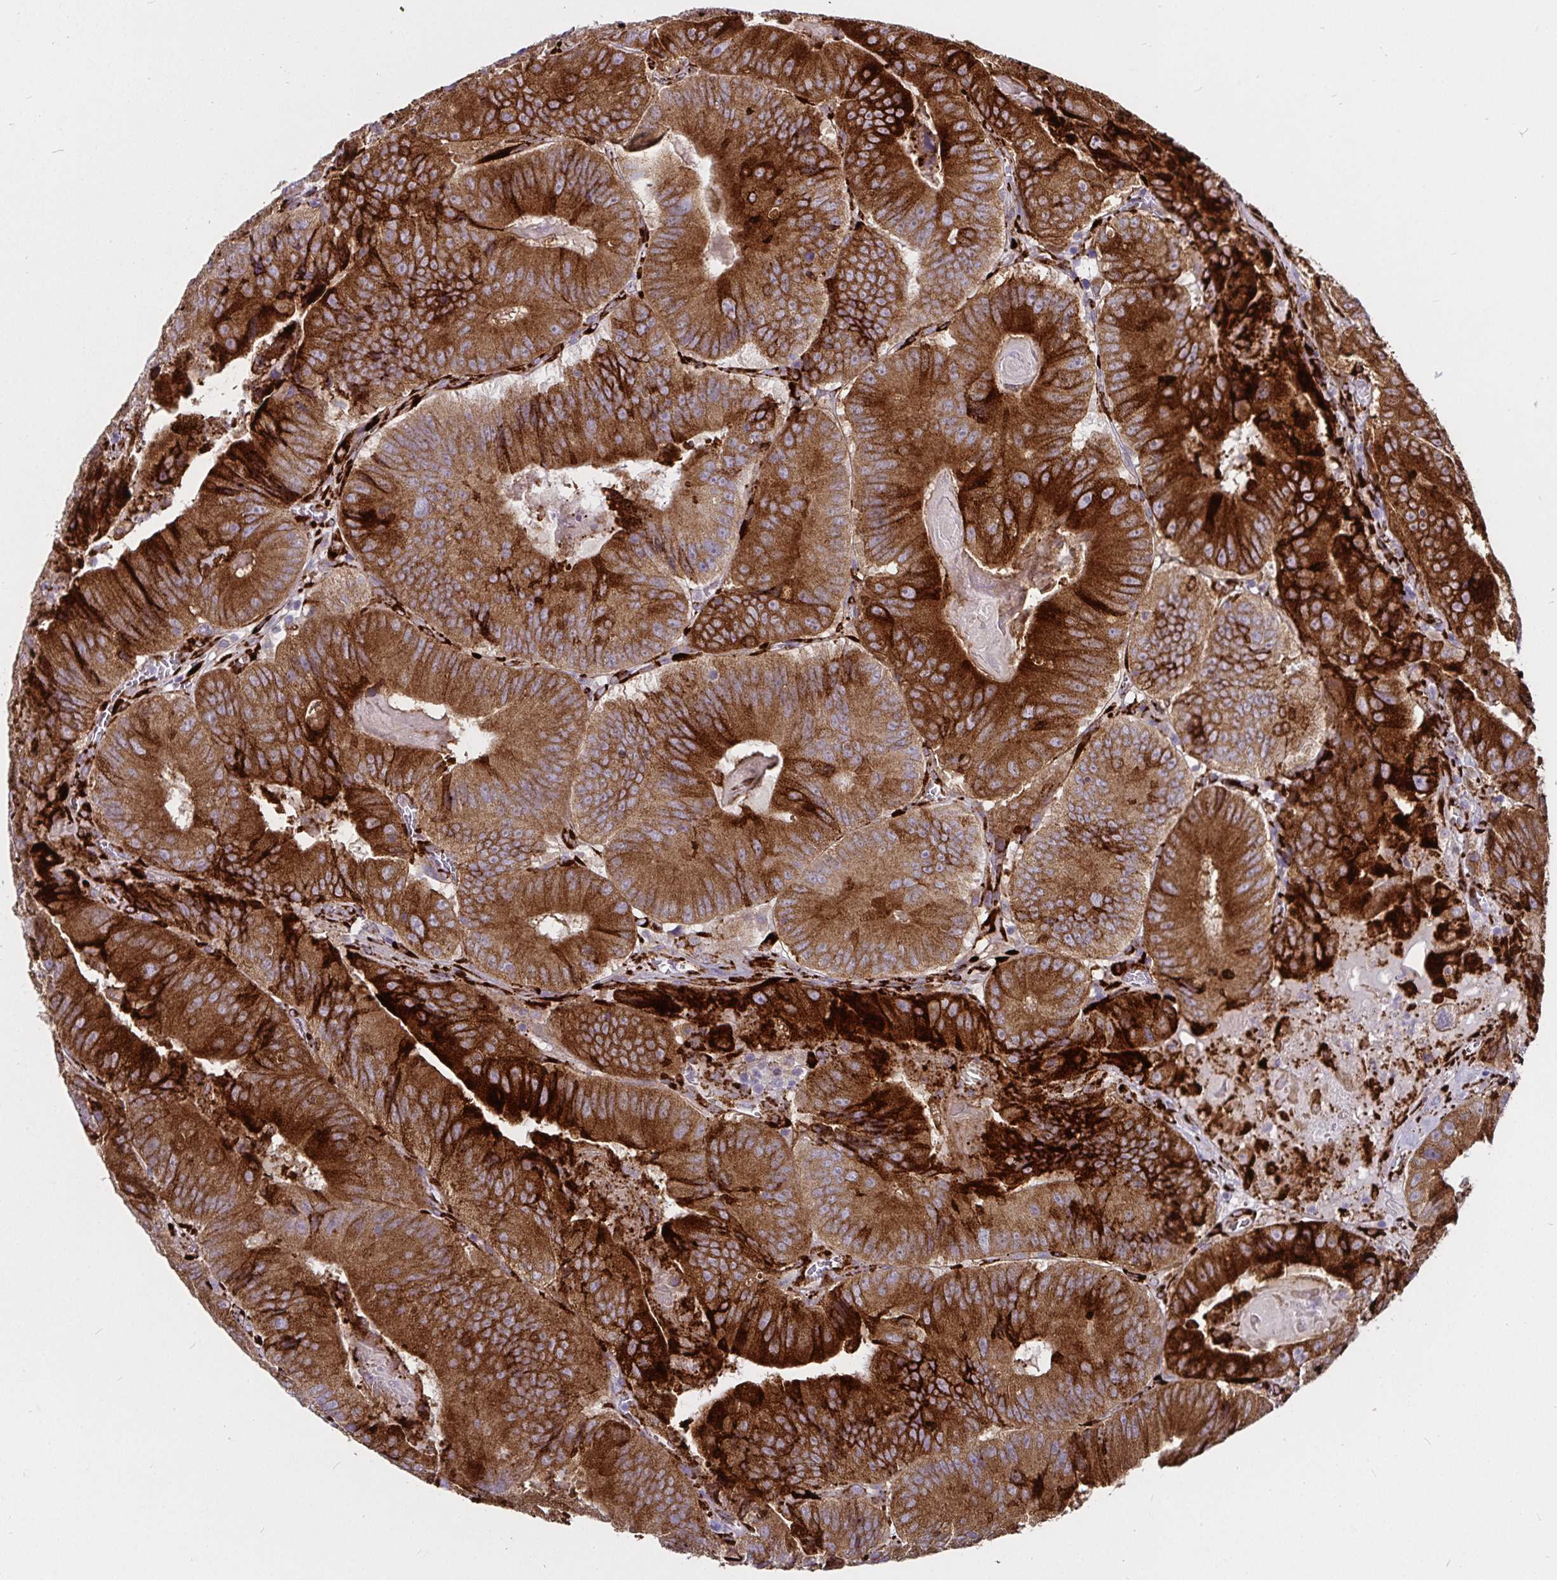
{"staining": {"intensity": "strong", "quantity": ">75%", "location": "cytoplasmic/membranous"}, "tissue": "colorectal cancer", "cell_type": "Tumor cells", "image_type": "cancer", "snomed": [{"axis": "morphology", "description": "Adenocarcinoma, NOS"}, {"axis": "topography", "description": "Colon"}], "caption": "Immunohistochemical staining of colorectal cancer displays high levels of strong cytoplasmic/membranous protein staining in approximately >75% of tumor cells.", "gene": "P4HA2", "patient": {"sex": "female", "age": 86}}